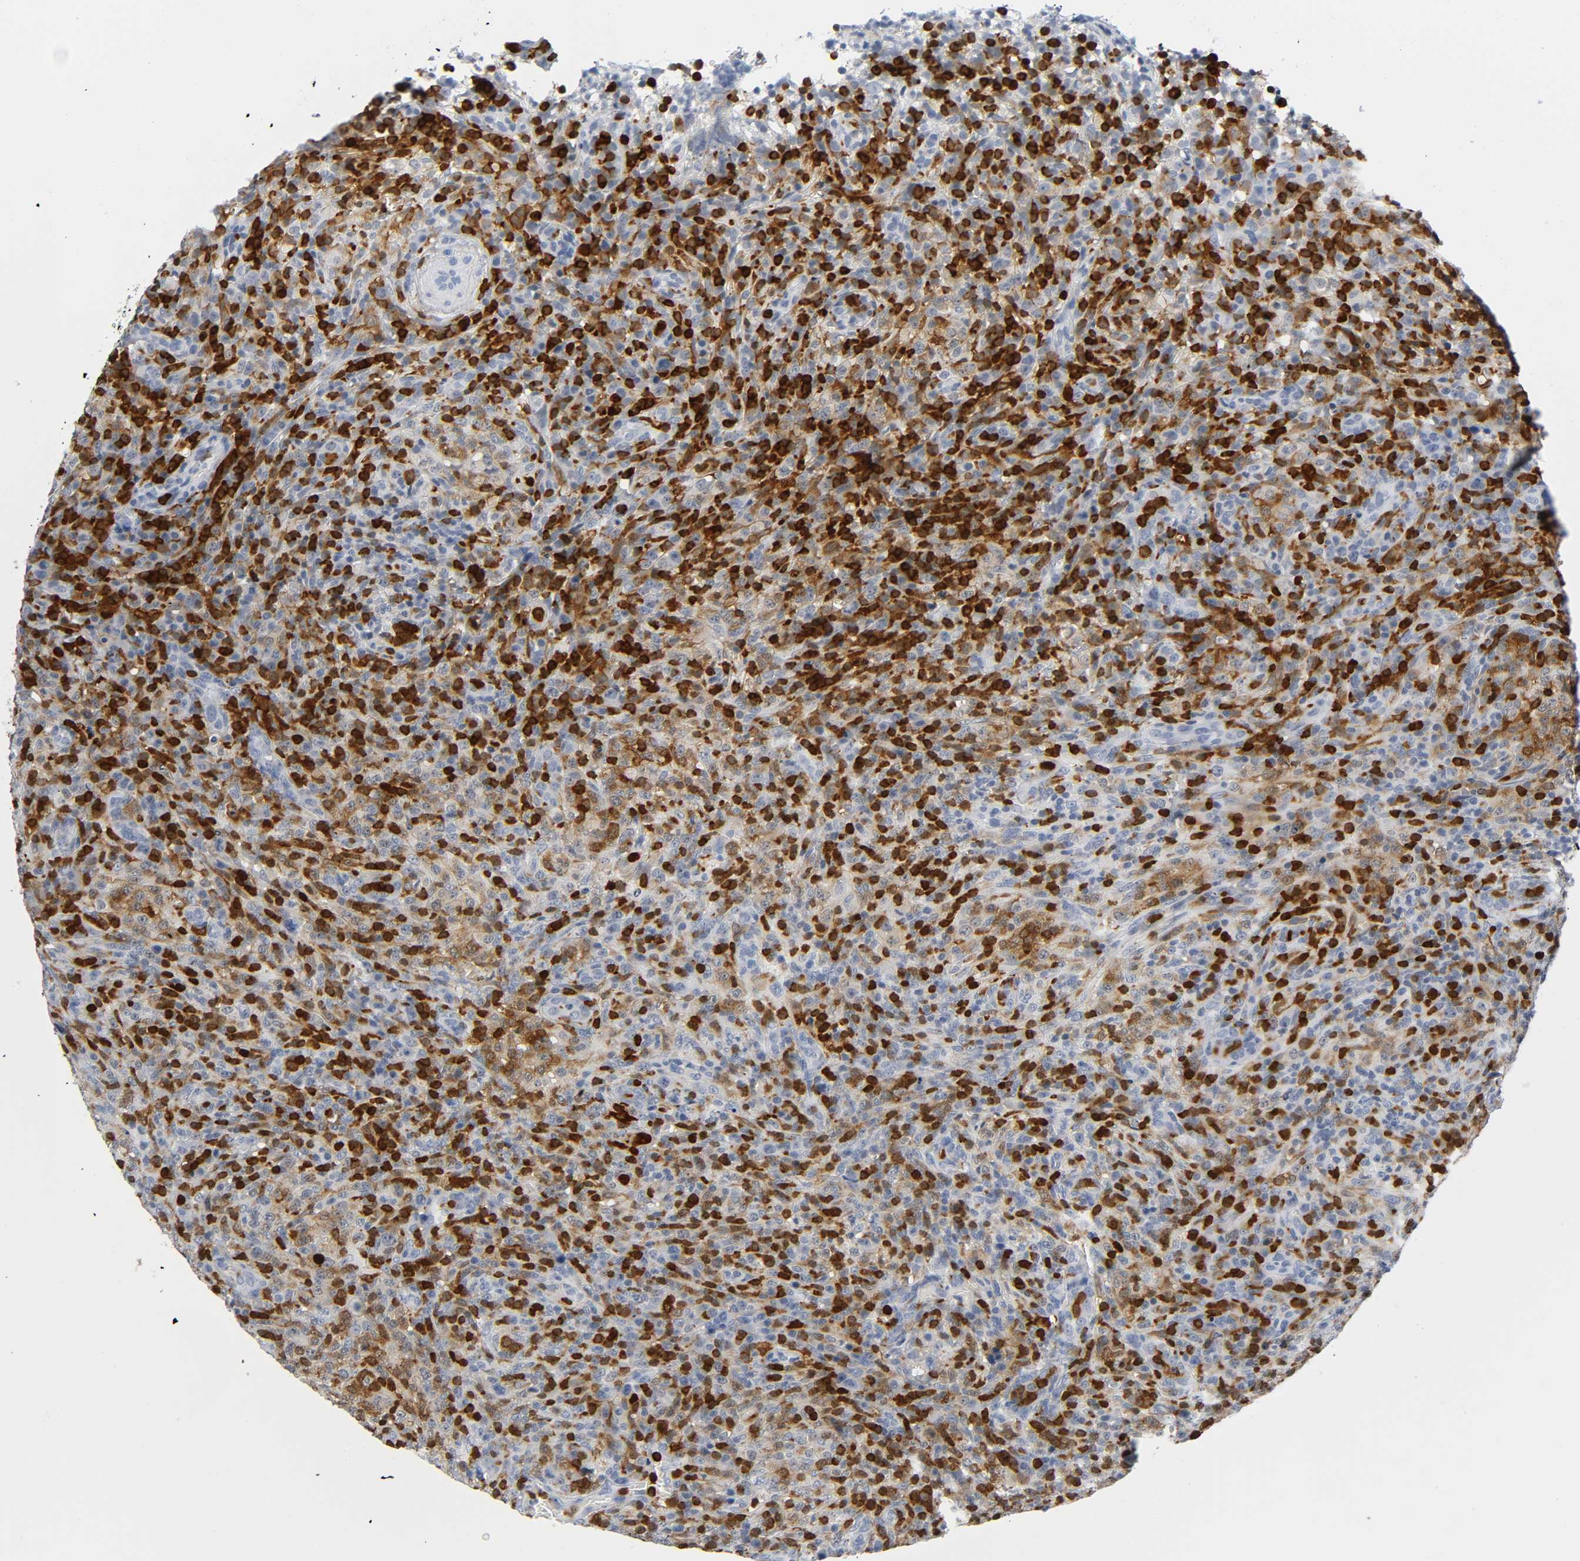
{"staining": {"intensity": "strong", "quantity": "<25%", "location": "cytoplasmic/membranous,nuclear"}, "tissue": "lymphoma", "cell_type": "Tumor cells", "image_type": "cancer", "snomed": [{"axis": "morphology", "description": "Malignant lymphoma, non-Hodgkin's type, High grade"}, {"axis": "topography", "description": "Lymph node"}], "caption": "Strong cytoplasmic/membranous and nuclear protein expression is identified in approximately <25% of tumor cells in malignant lymphoma, non-Hodgkin's type (high-grade).", "gene": "DOK2", "patient": {"sex": "female", "age": 76}}